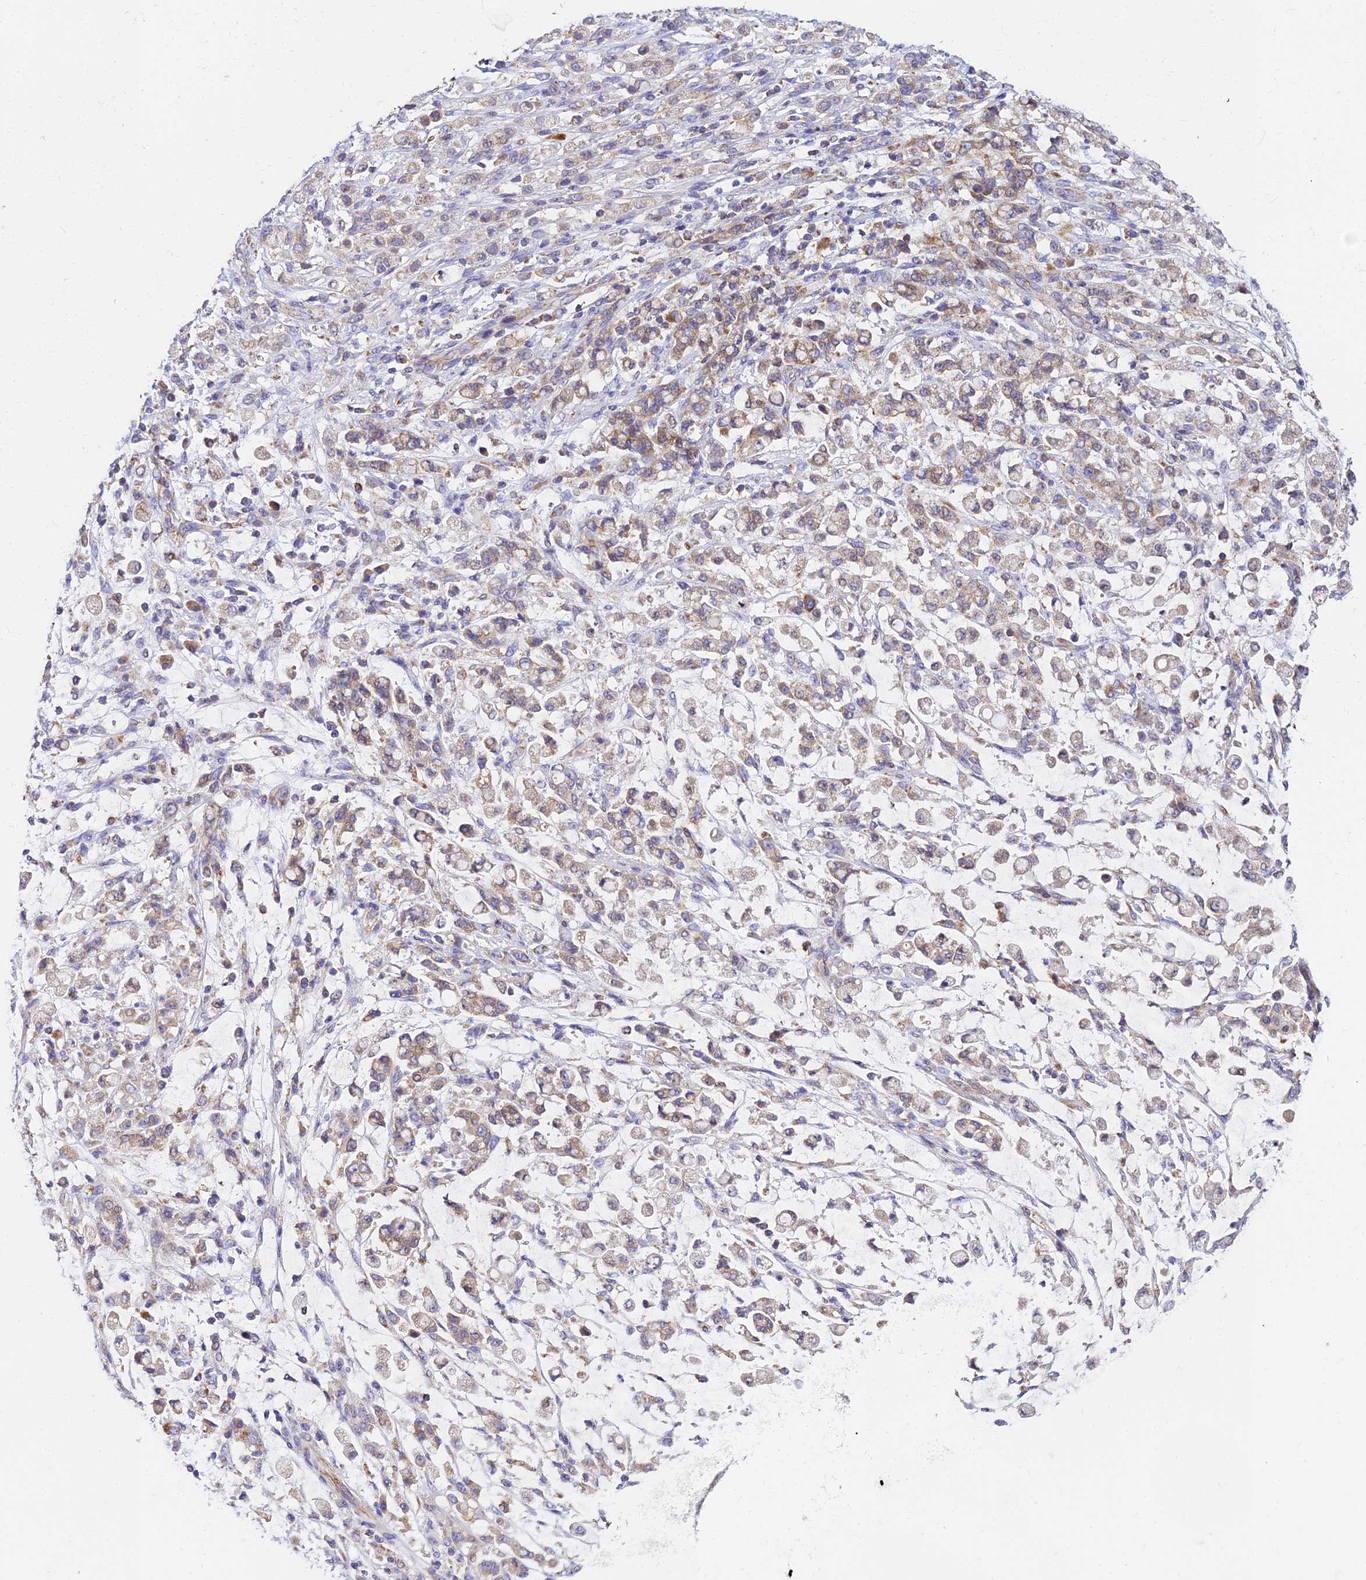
{"staining": {"intensity": "moderate", "quantity": "<25%", "location": "cytoplasmic/membranous"}, "tissue": "stomach cancer", "cell_type": "Tumor cells", "image_type": "cancer", "snomed": [{"axis": "morphology", "description": "Adenocarcinoma, NOS"}, {"axis": "topography", "description": "Stomach"}], "caption": "Protein staining shows moderate cytoplasmic/membranous staining in about <25% of tumor cells in stomach adenocarcinoma.", "gene": "NIPSNAP3A", "patient": {"sex": "female", "age": 60}}